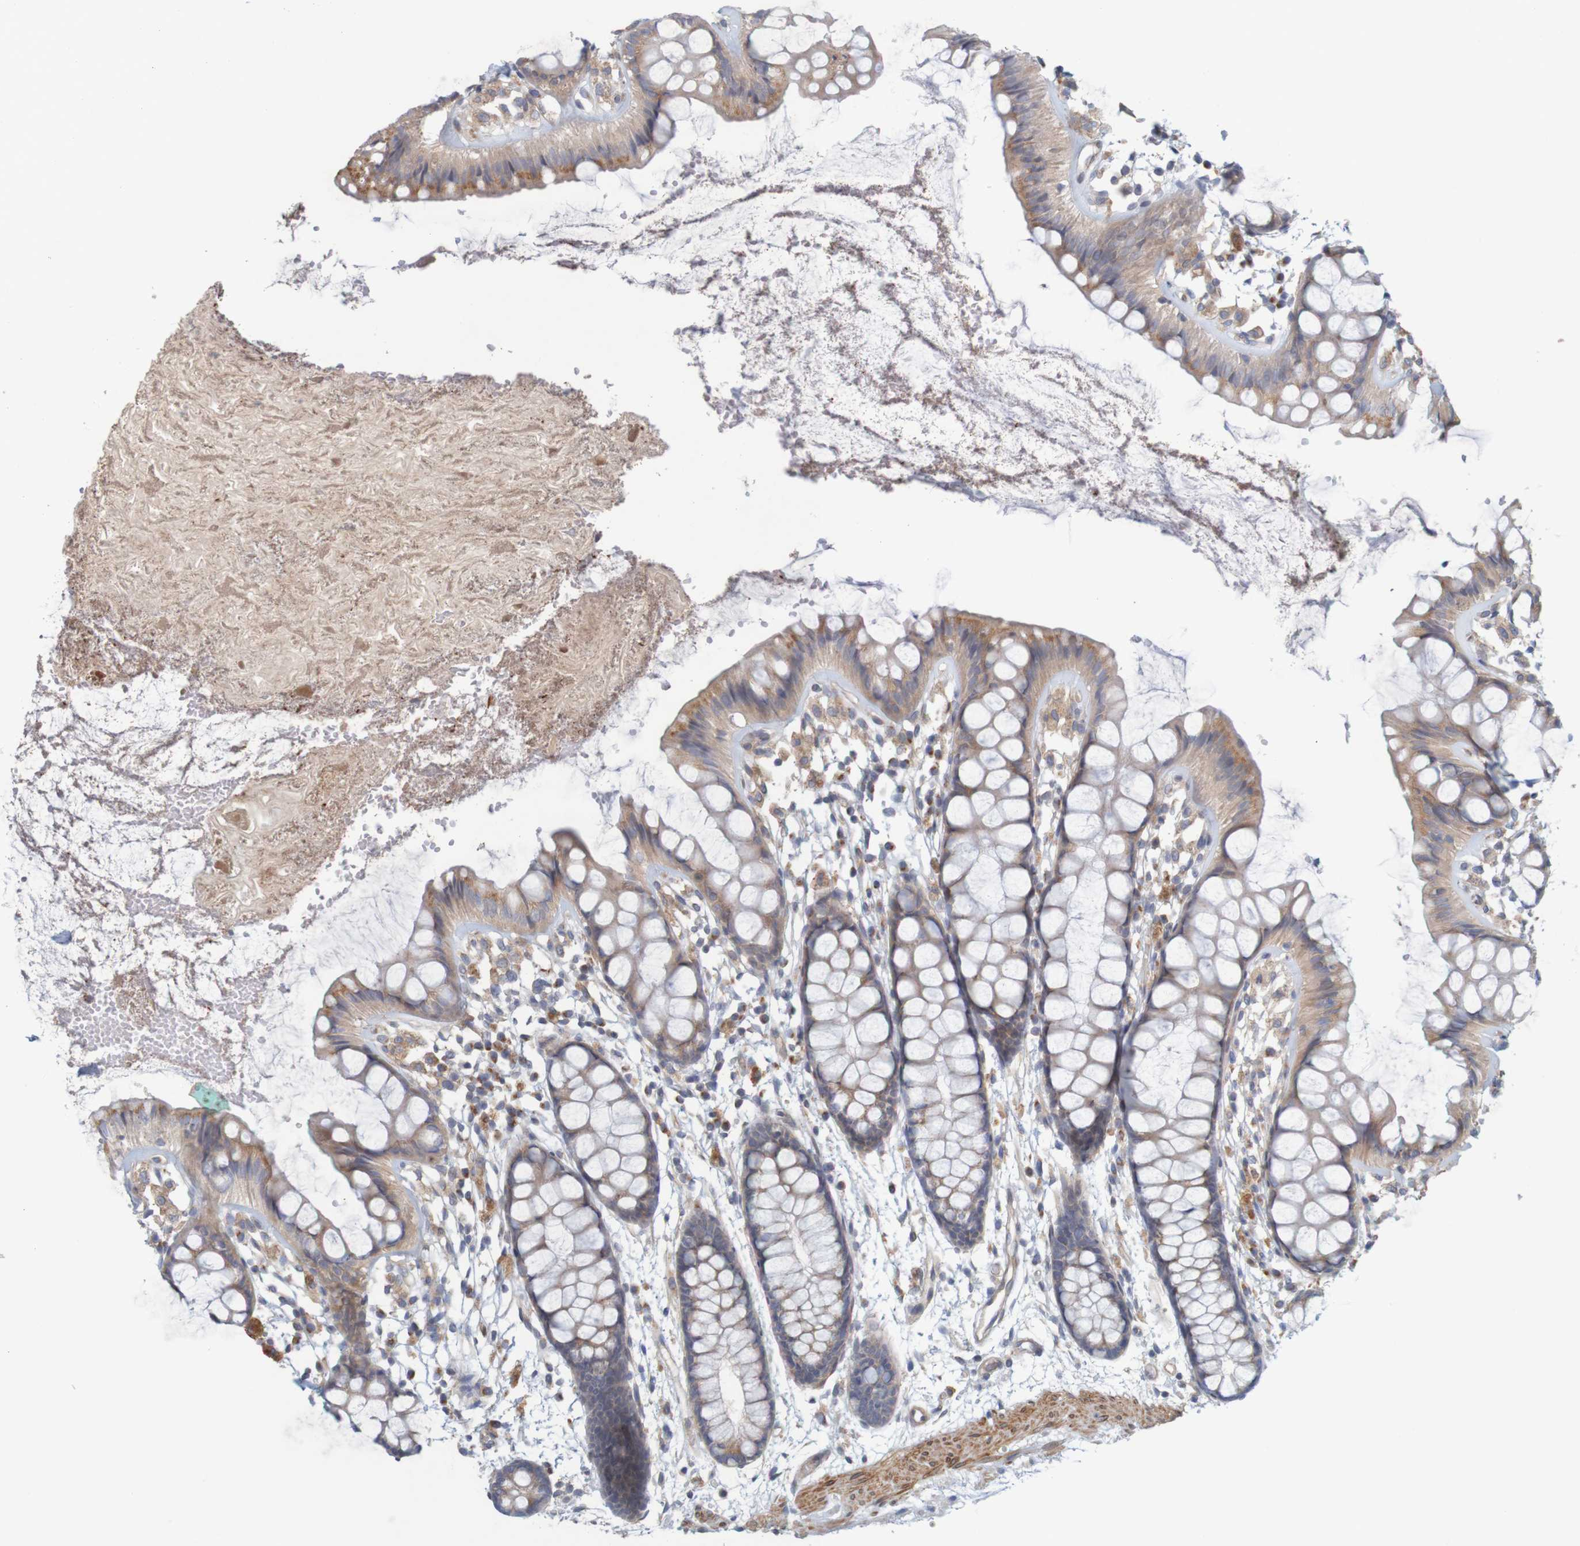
{"staining": {"intensity": "moderate", "quantity": ">75%", "location": "cytoplasmic/membranous"}, "tissue": "rectum", "cell_type": "Glandular cells", "image_type": "normal", "snomed": [{"axis": "morphology", "description": "Normal tissue, NOS"}, {"axis": "topography", "description": "Rectum"}], "caption": "This micrograph demonstrates unremarkable rectum stained with immunohistochemistry (IHC) to label a protein in brown. The cytoplasmic/membranous of glandular cells show moderate positivity for the protein. Nuclei are counter-stained blue.", "gene": "KRT23", "patient": {"sex": "female", "age": 66}}